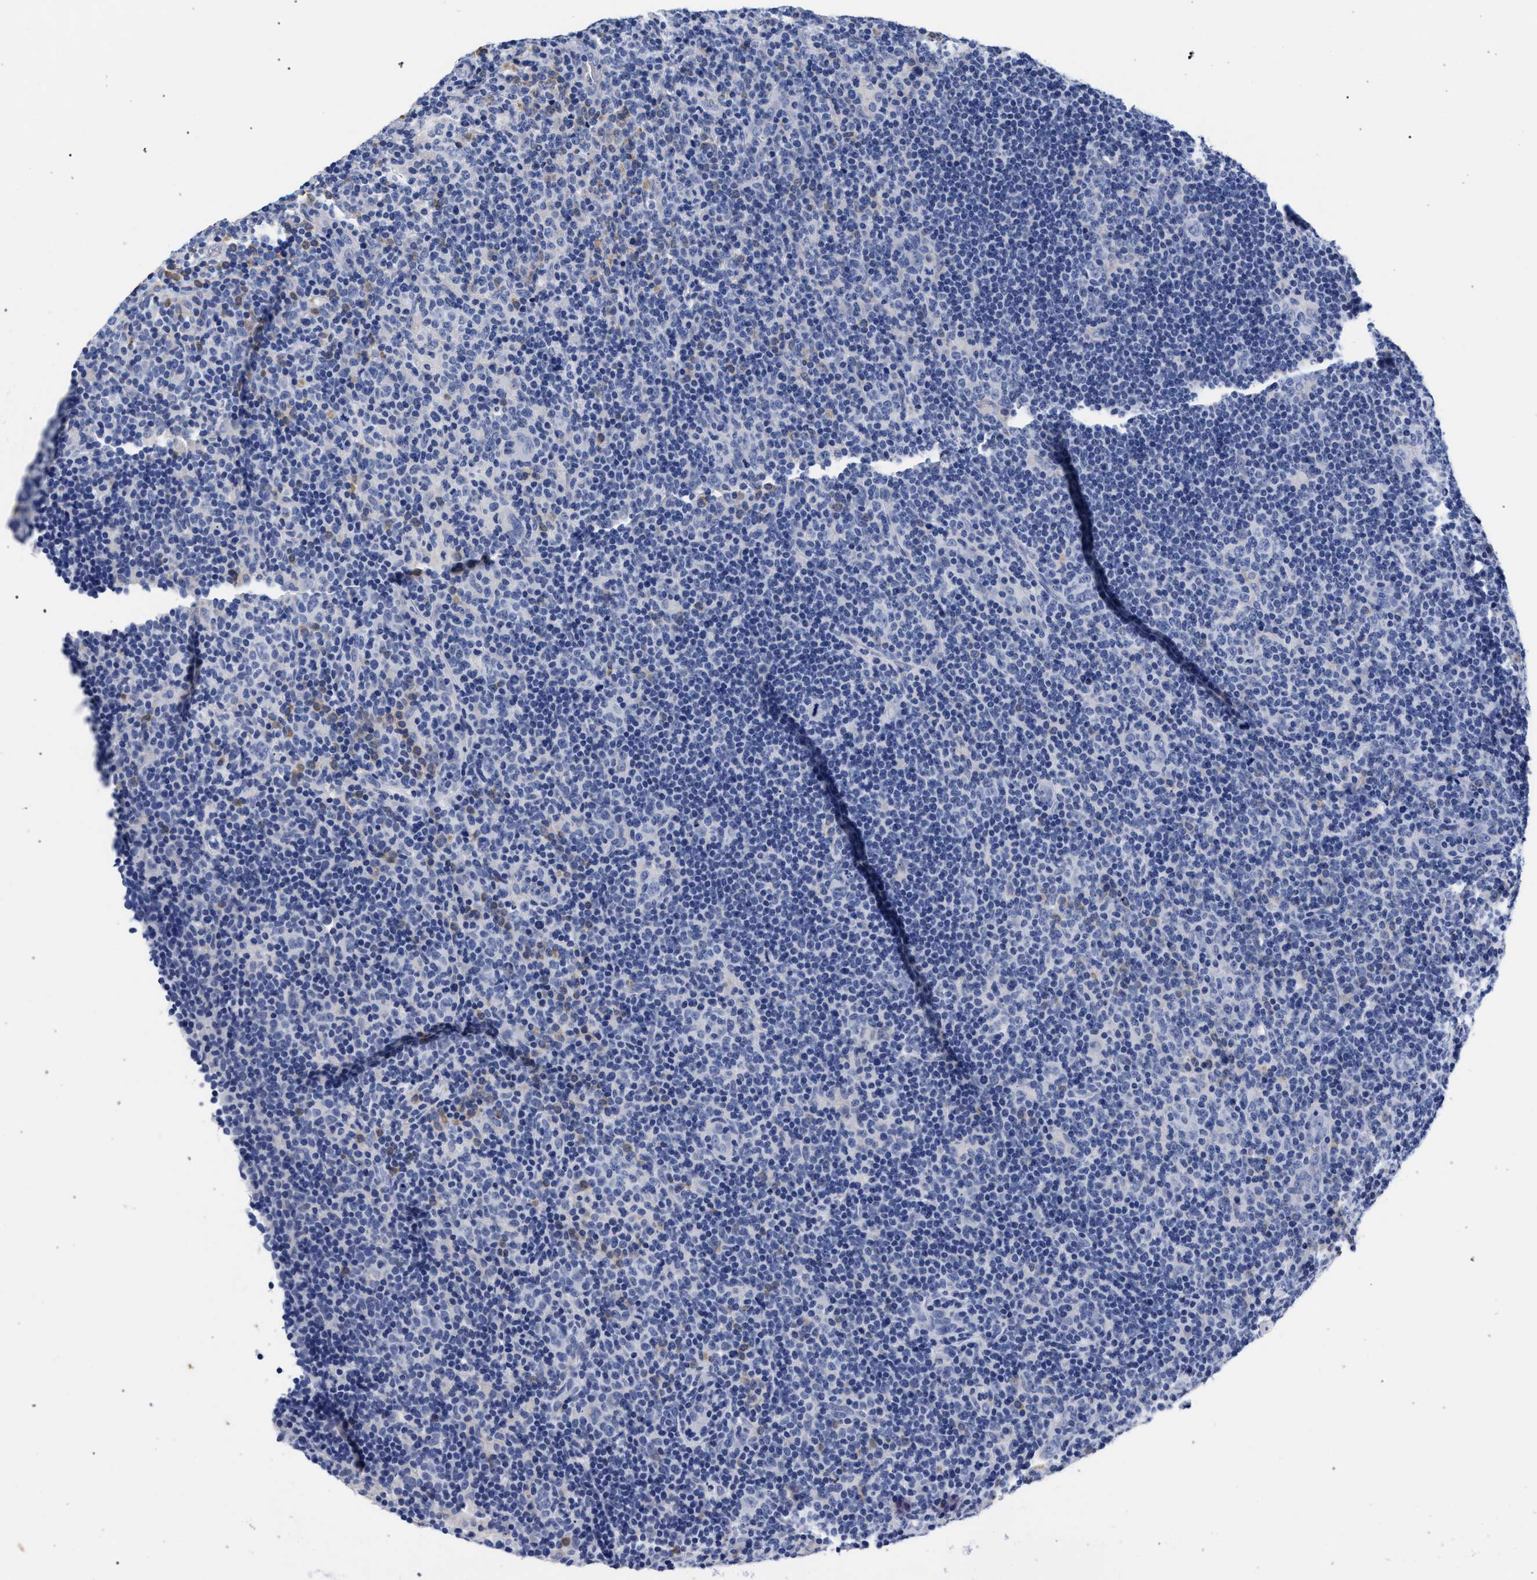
{"staining": {"intensity": "negative", "quantity": "none", "location": "none"}, "tissue": "lymphoma", "cell_type": "Tumor cells", "image_type": "cancer", "snomed": [{"axis": "morphology", "description": "Hodgkin's disease, NOS"}, {"axis": "topography", "description": "Lymph node"}], "caption": "Tumor cells are negative for brown protein staining in lymphoma.", "gene": "AKAP4", "patient": {"sex": "female", "age": 57}}